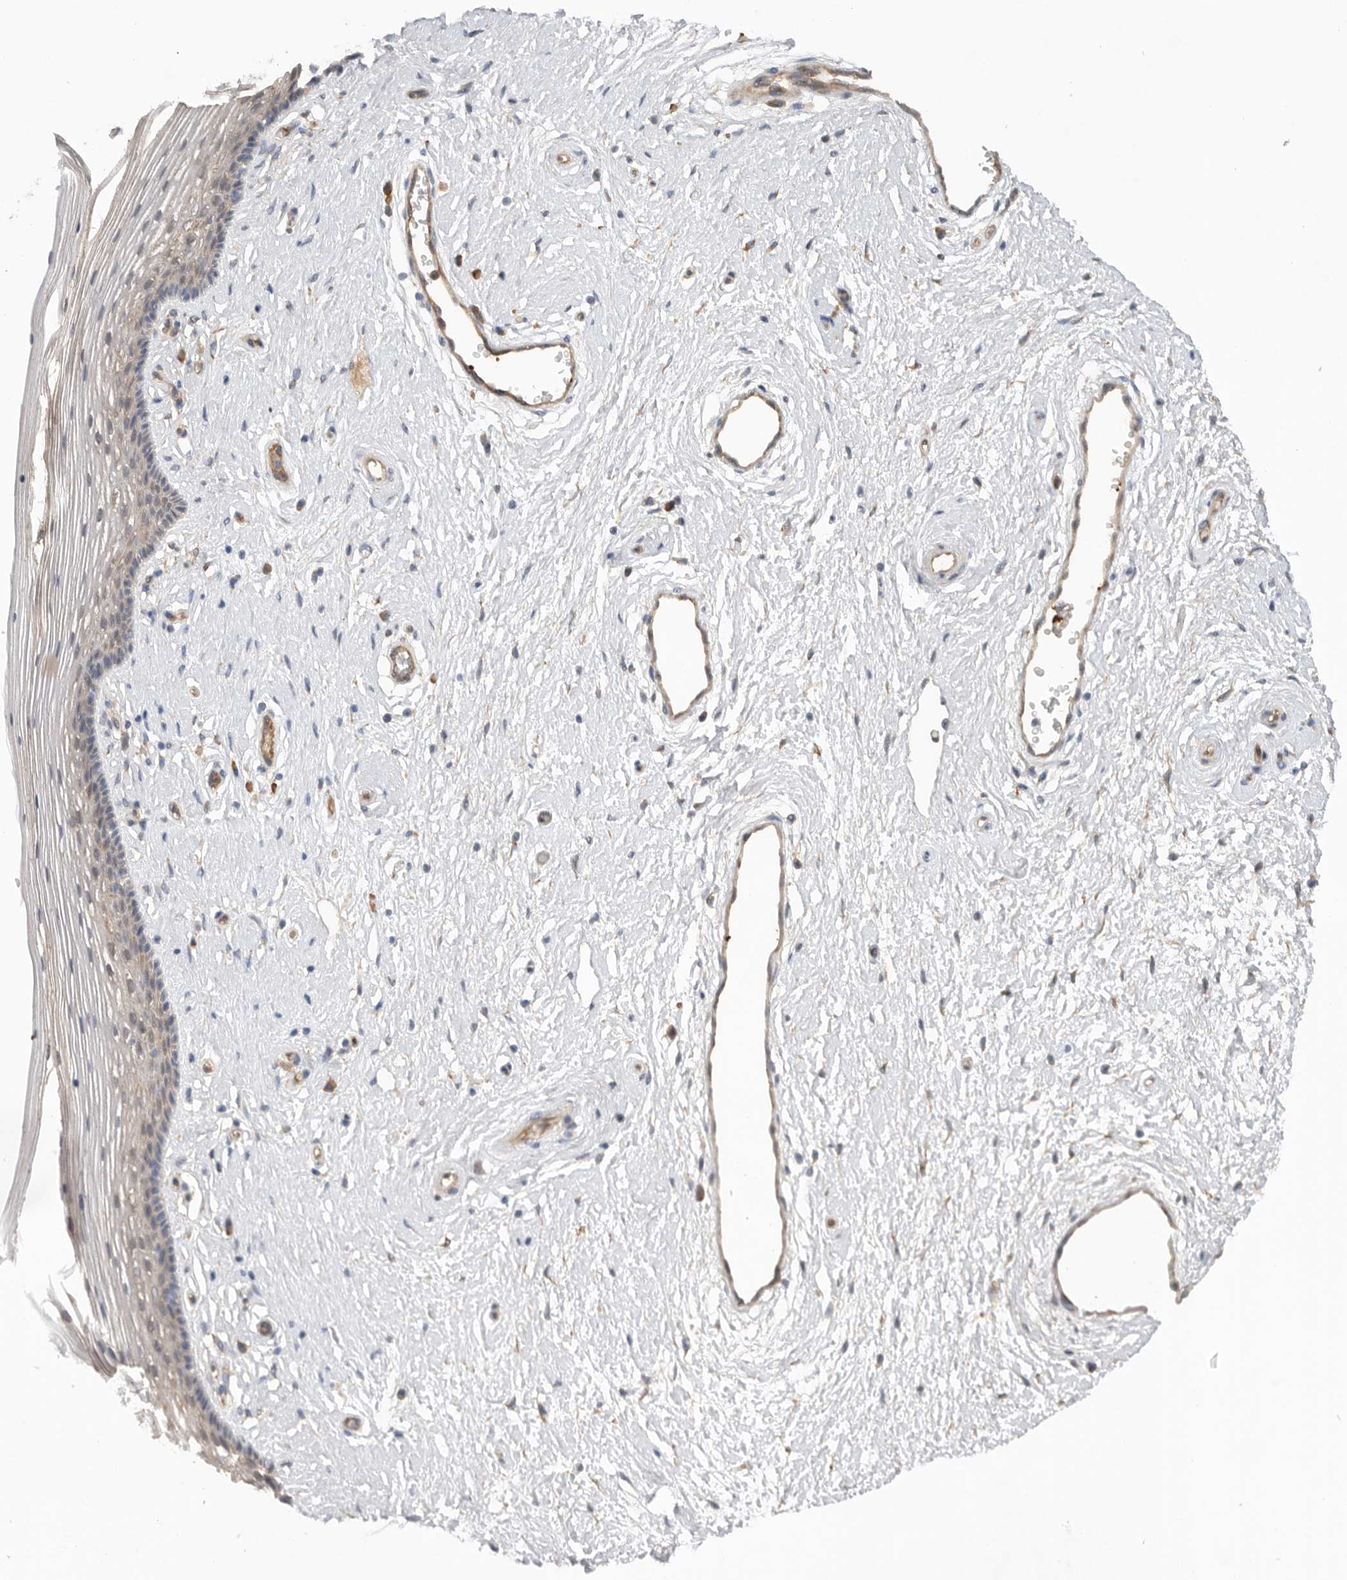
{"staining": {"intensity": "weak", "quantity": "25%-75%", "location": "cytoplasmic/membranous"}, "tissue": "vagina", "cell_type": "Squamous epithelial cells", "image_type": "normal", "snomed": [{"axis": "morphology", "description": "Normal tissue, NOS"}, {"axis": "topography", "description": "Vagina"}], "caption": "Protein staining of unremarkable vagina reveals weak cytoplasmic/membranous expression in approximately 25%-75% of squamous epithelial cells.", "gene": "CDC42BPB", "patient": {"sex": "female", "age": 46}}